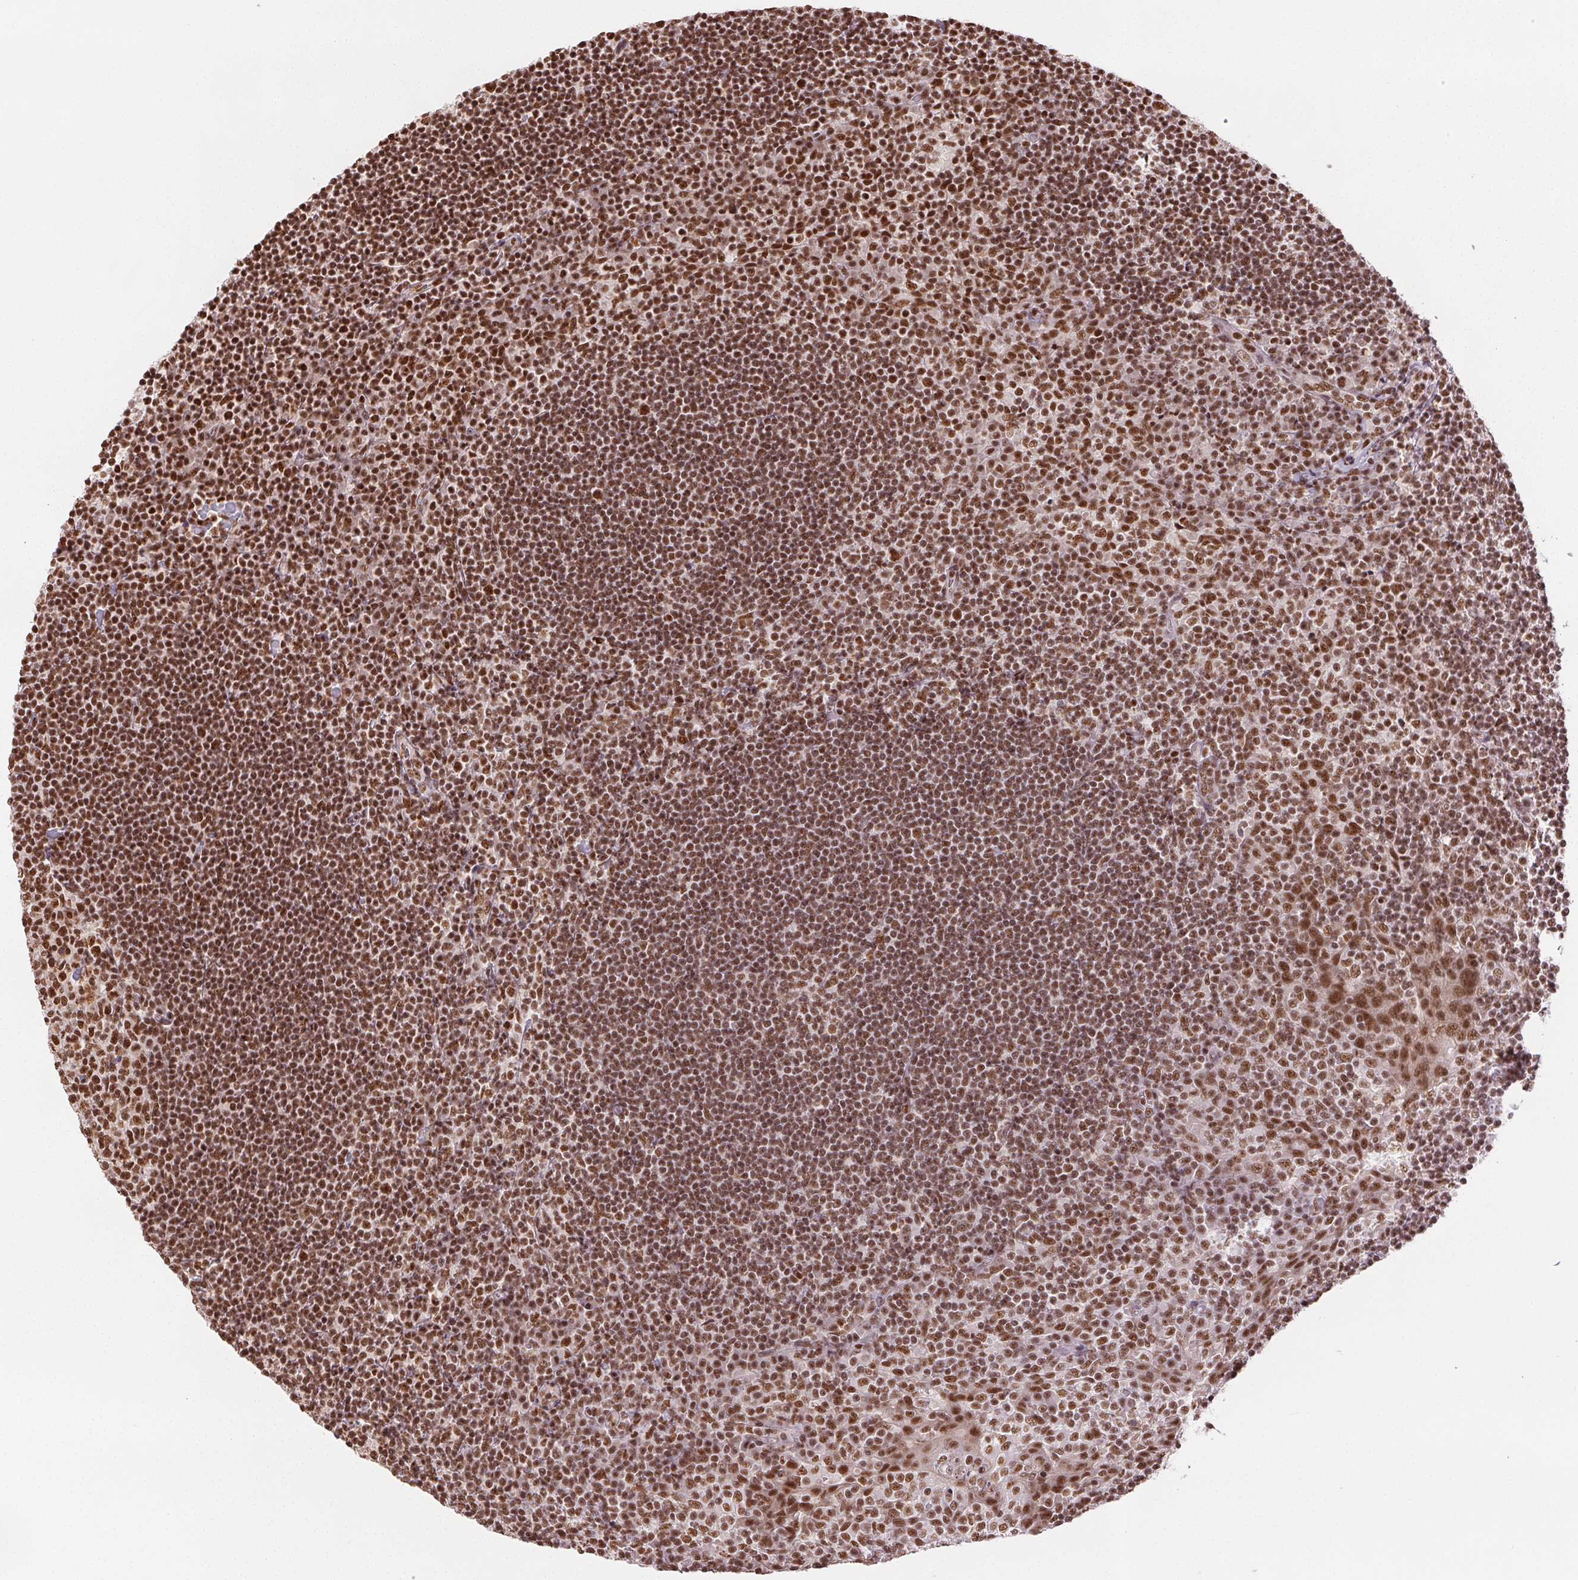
{"staining": {"intensity": "moderate", "quantity": ">75%", "location": "nuclear"}, "tissue": "tonsil", "cell_type": "Germinal center cells", "image_type": "normal", "snomed": [{"axis": "morphology", "description": "Normal tissue, NOS"}, {"axis": "topography", "description": "Tonsil"}], "caption": "IHC of unremarkable human tonsil demonstrates medium levels of moderate nuclear expression in about >75% of germinal center cells.", "gene": "IK", "patient": {"sex": "female", "age": 10}}